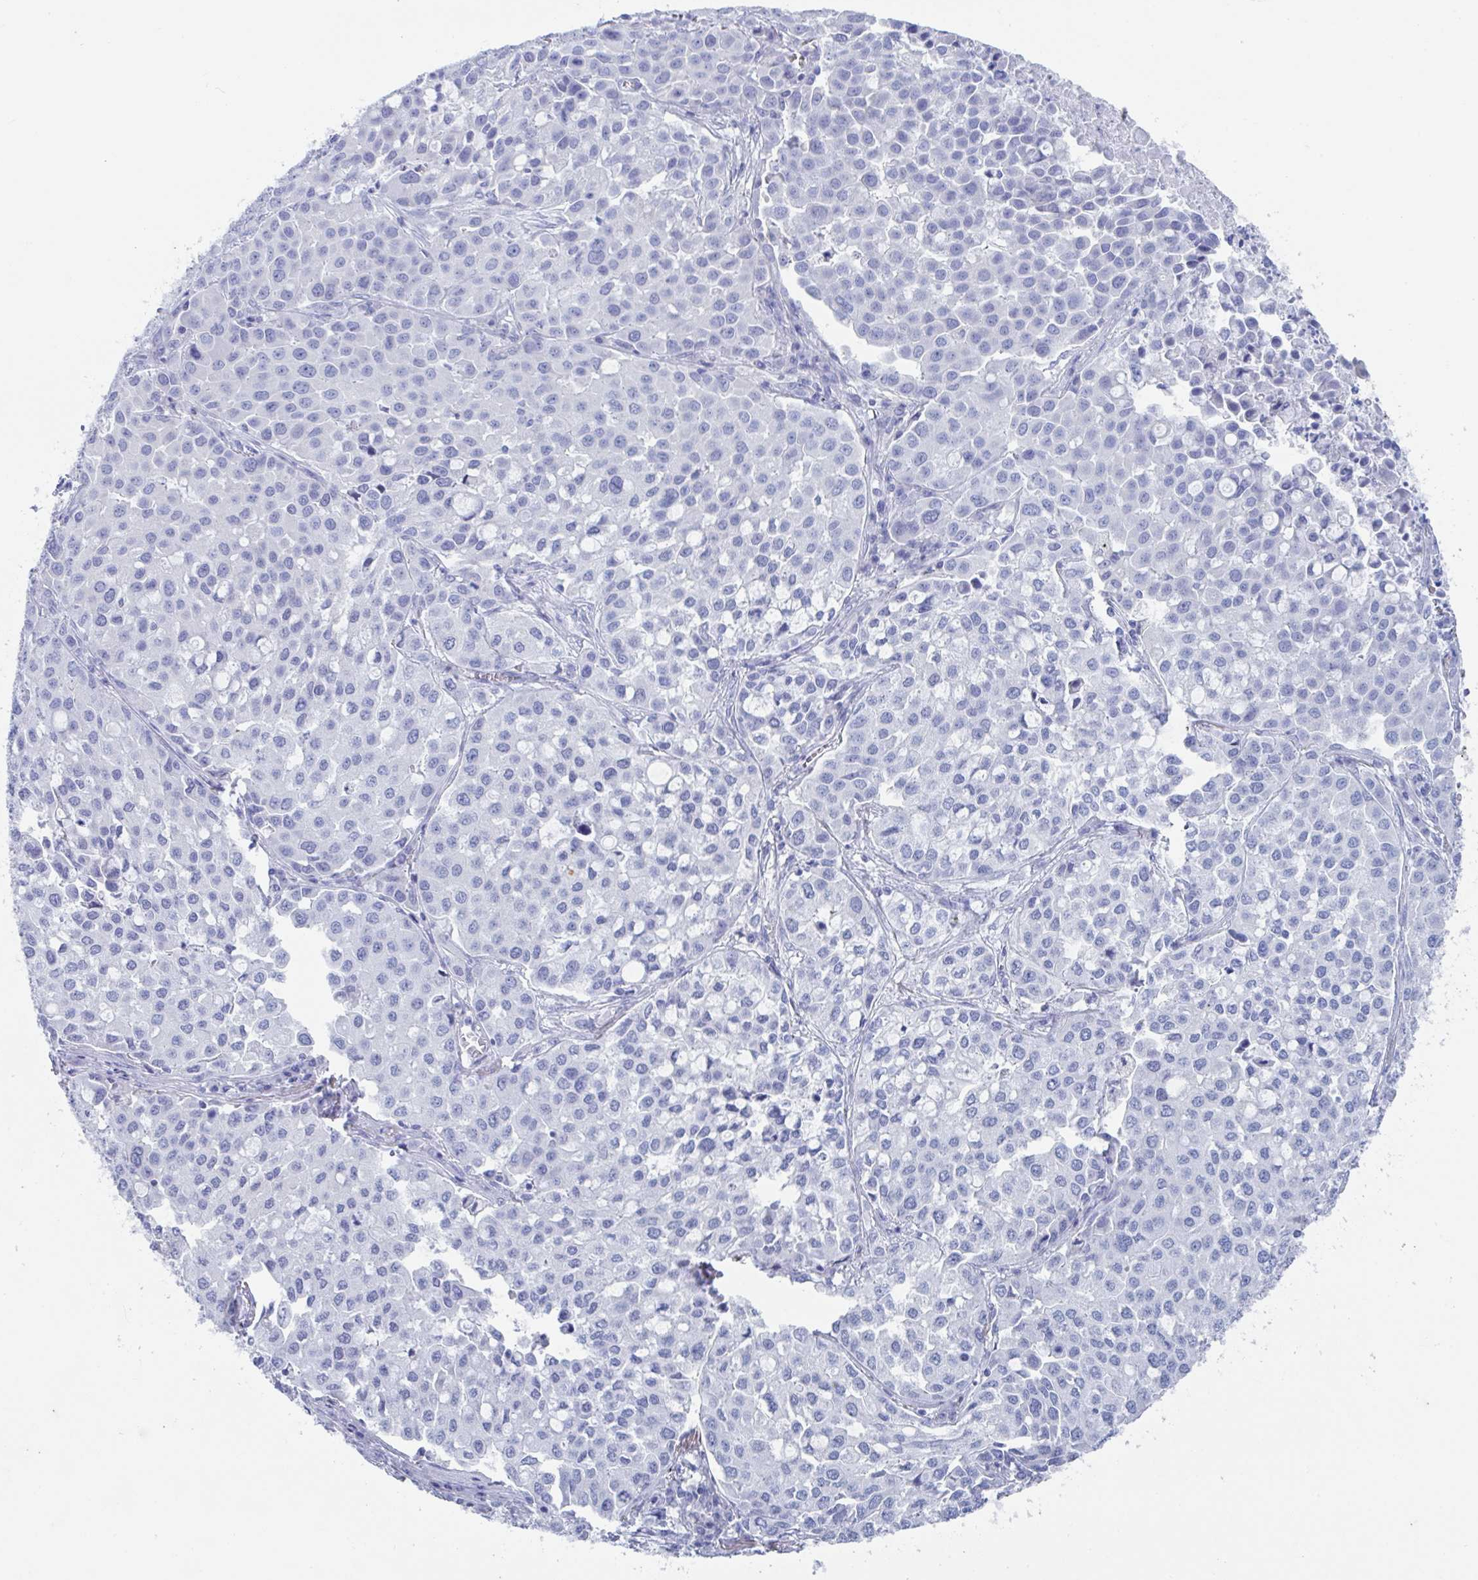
{"staining": {"intensity": "negative", "quantity": "none", "location": "none"}, "tissue": "lung cancer", "cell_type": "Tumor cells", "image_type": "cancer", "snomed": [{"axis": "morphology", "description": "Adenocarcinoma, NOS"}, {"axis": "morphology", "description": "Adenocarcinoma, metastatic, NOS"}, {"axis": "topography", "description": "Lymph node"}, {"axis": "topography", "description": "Lung"}], "caption": "Immunohistochemistry (IHC) histopathology image of neoplastic tissue: human lung cancer stained with DAB demonstrates no significant protein expression in tumor cells. (Immunohistochemistry (IHC), brightfield microscopy, high magnification).", "gene": "ZPBP", "patient": {"sex": "female", "age": 65}}